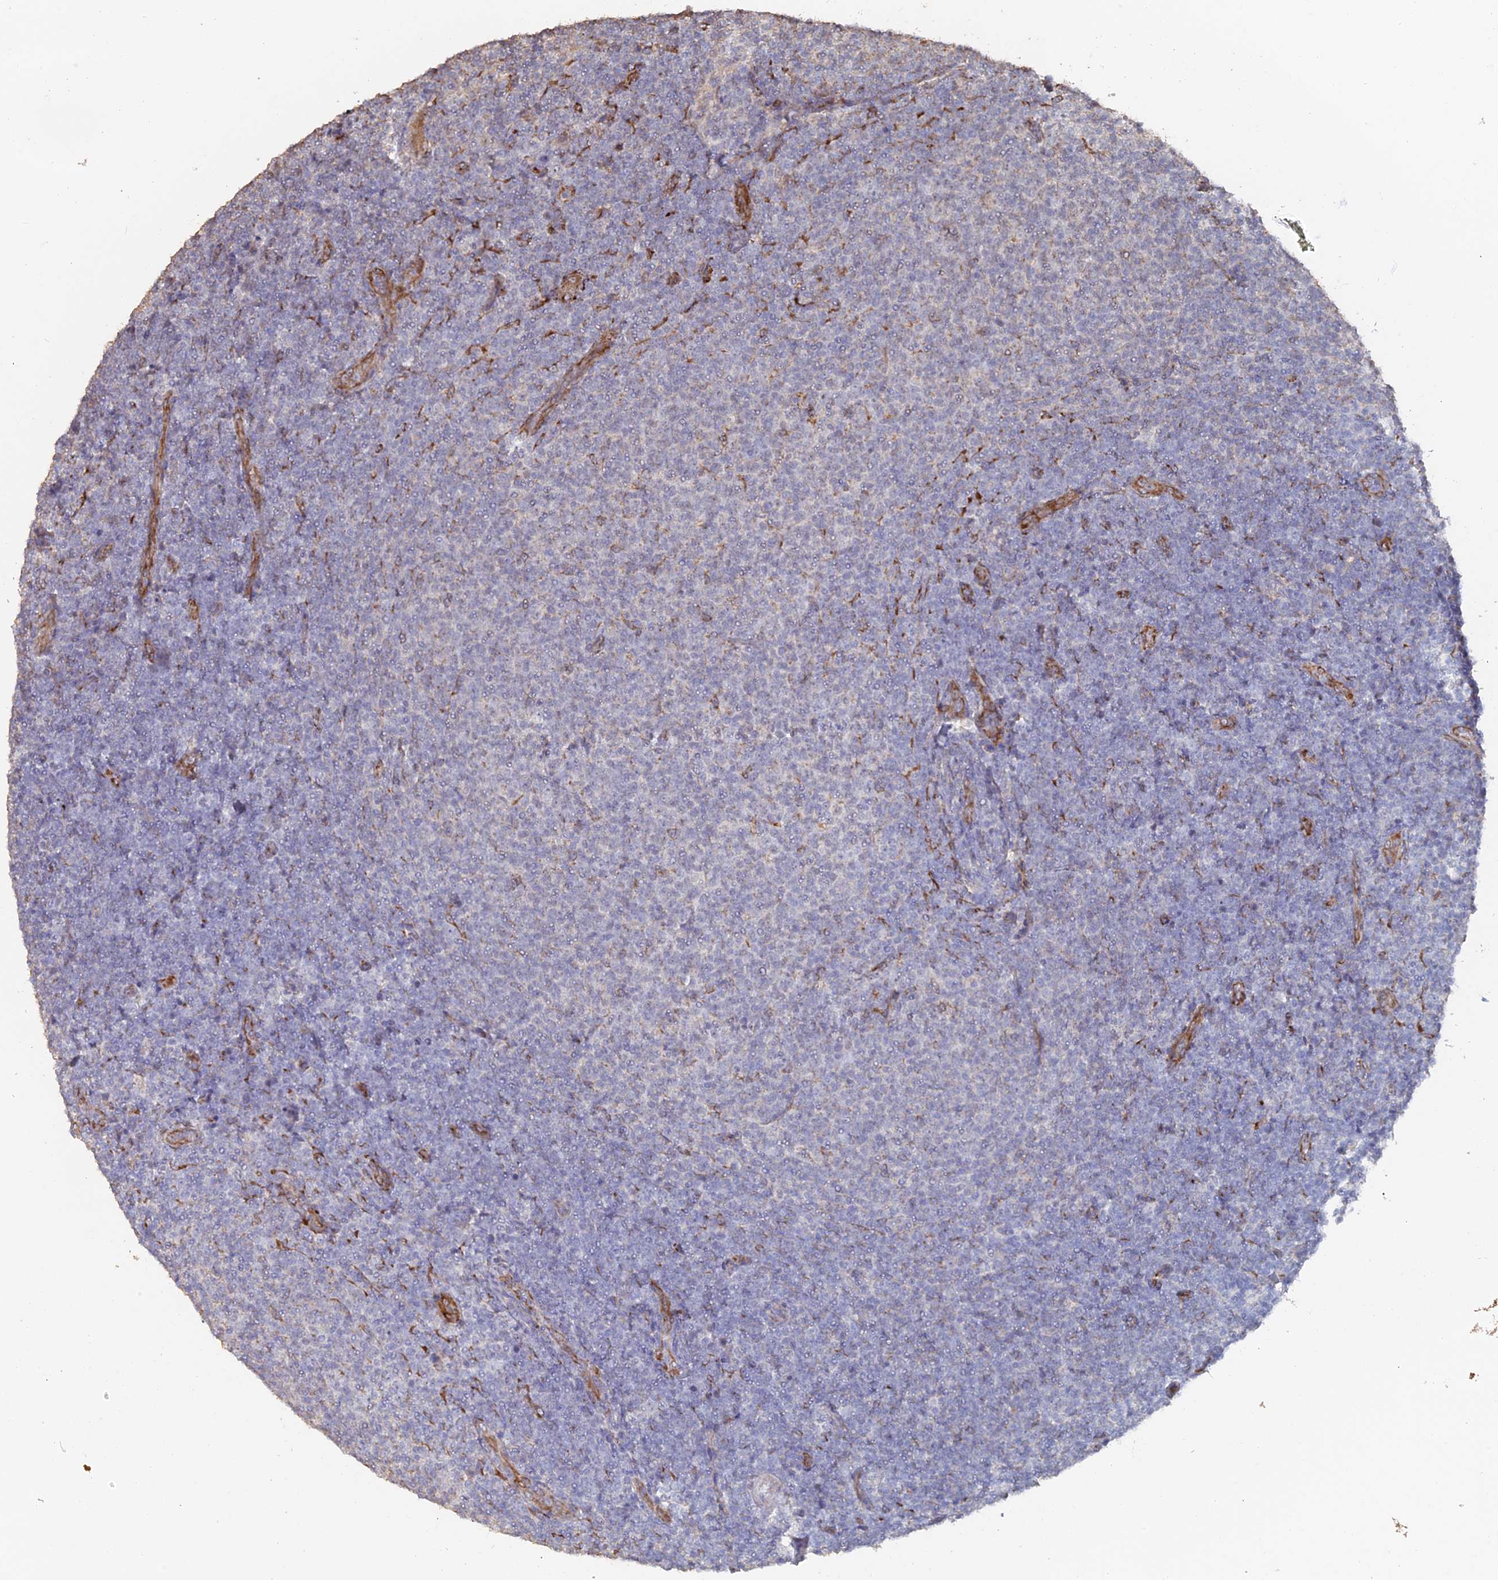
{"staining": {"intensity": "weak", "quantity": "<25%", "location": "cytoplasmic/membranous"}, "tissue": "lymphoma", "cell_type": "Tumor cells", "image_type": "cancer", "snomed": [{"axis": "morphology", "description": "Malignant lymphoma, non-Hodgkin's type, Low grade"}, {"axis": "topography", "description": "Lymph node"}], "caption": "IHC histopathology image of neoplastic tissue: human low-grade malignant lymphoma, non-Hodgkin's type stained with DAB (3,3'-diaminobenzidine) exhibits no significant protein expression in tumor cells.", "gene": "SEMG2", "patient": {"sex": "male", "age": 66}}